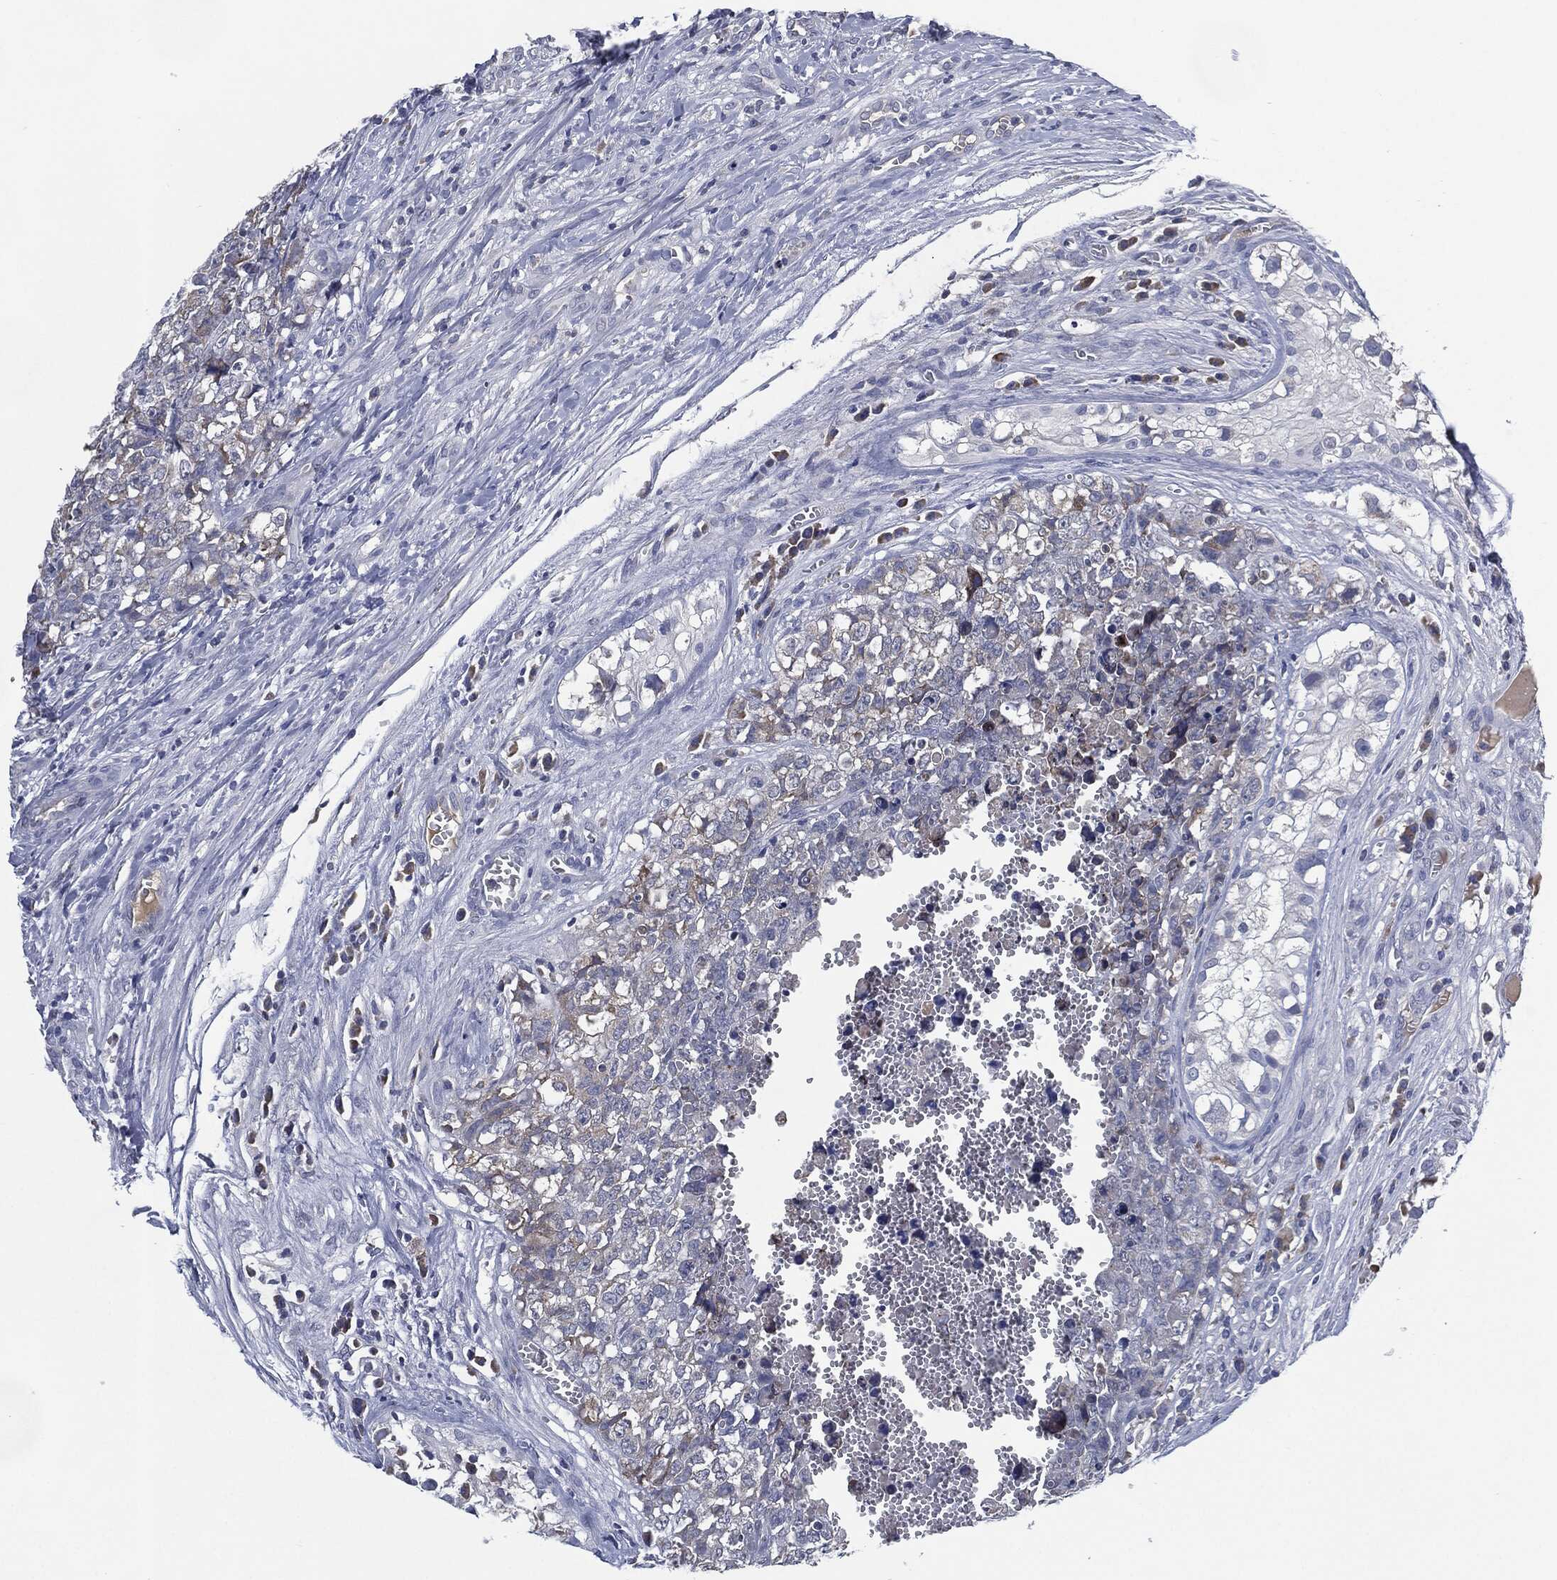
{"staining": {"intensity": "negative", "quantity": "none", "location": "none"}, "tissue": "testis cancer", "cell_type": "Tumor cells", "image_type": "cancer", "snomed": [{"axis": "morphology", "description": "Carcinoma, Embryonal, NOS"}, {"axis": "topography", "description": "Testis"}], "caption": "DAB (3,3'-diaminobenzidine) immunohistochemical staining of human embryonal carcinoma (testis) displays no significant expression in tumor cells.", "gene": "IL2RG", "patient": {"sex": "male", "age": 23}}